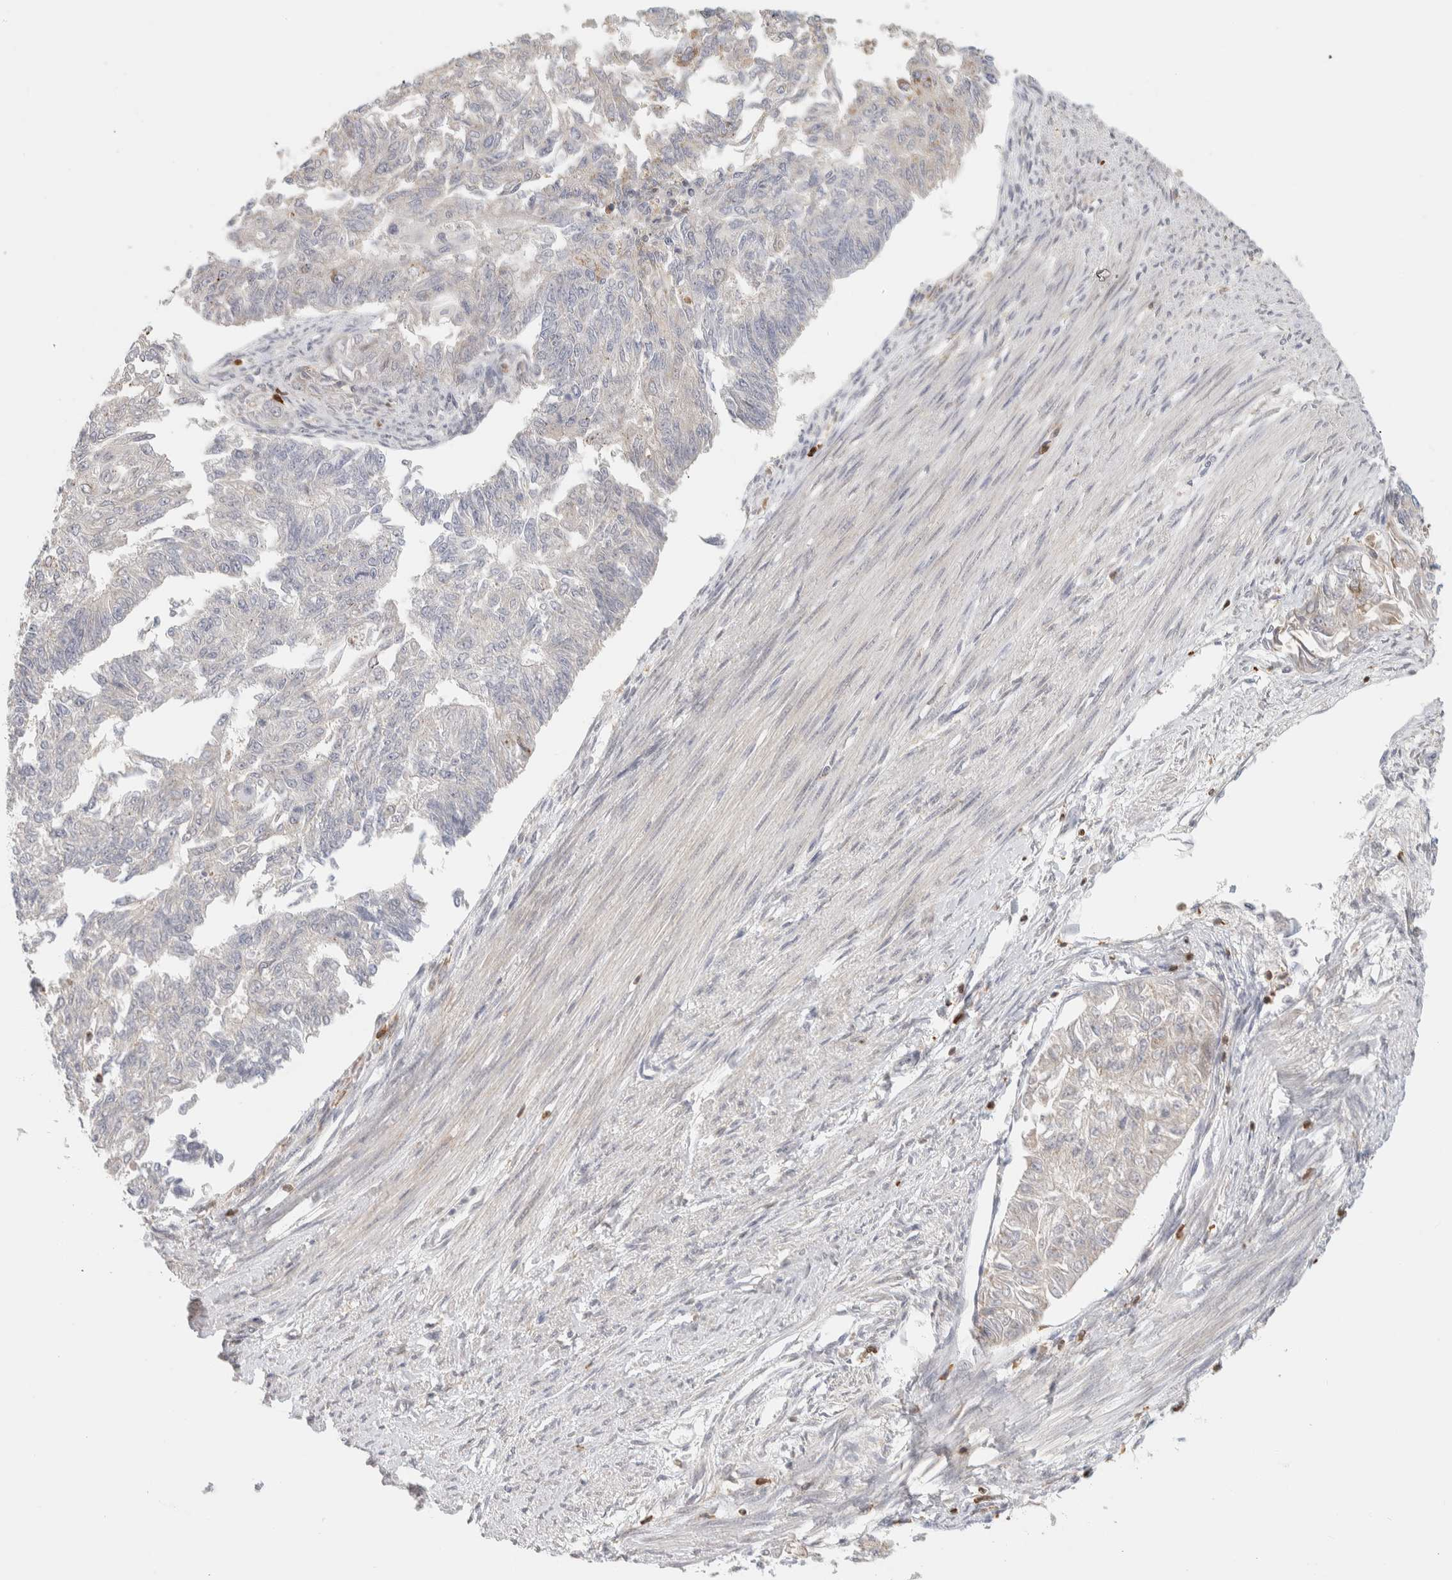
{"staining": {"intensity": "negative", "quantity": "none", "location": "none"}, "tissue": "endometrial cancer", "cell_type": "Tumor cells", "image_type": "cancer", "snomed": [{"axis": "morphology", "description": "Adenocarcinoma, NOS"}, {"axis": "topography", "description": "Endometrium"}], "caption": "Immunohistochemical staining of human adenocarcinoma (endometrial) demonstrates no significant staining in tumor cells.", "gene": "RUNDC1", "patient": {"sex": "female", "age": 32}}